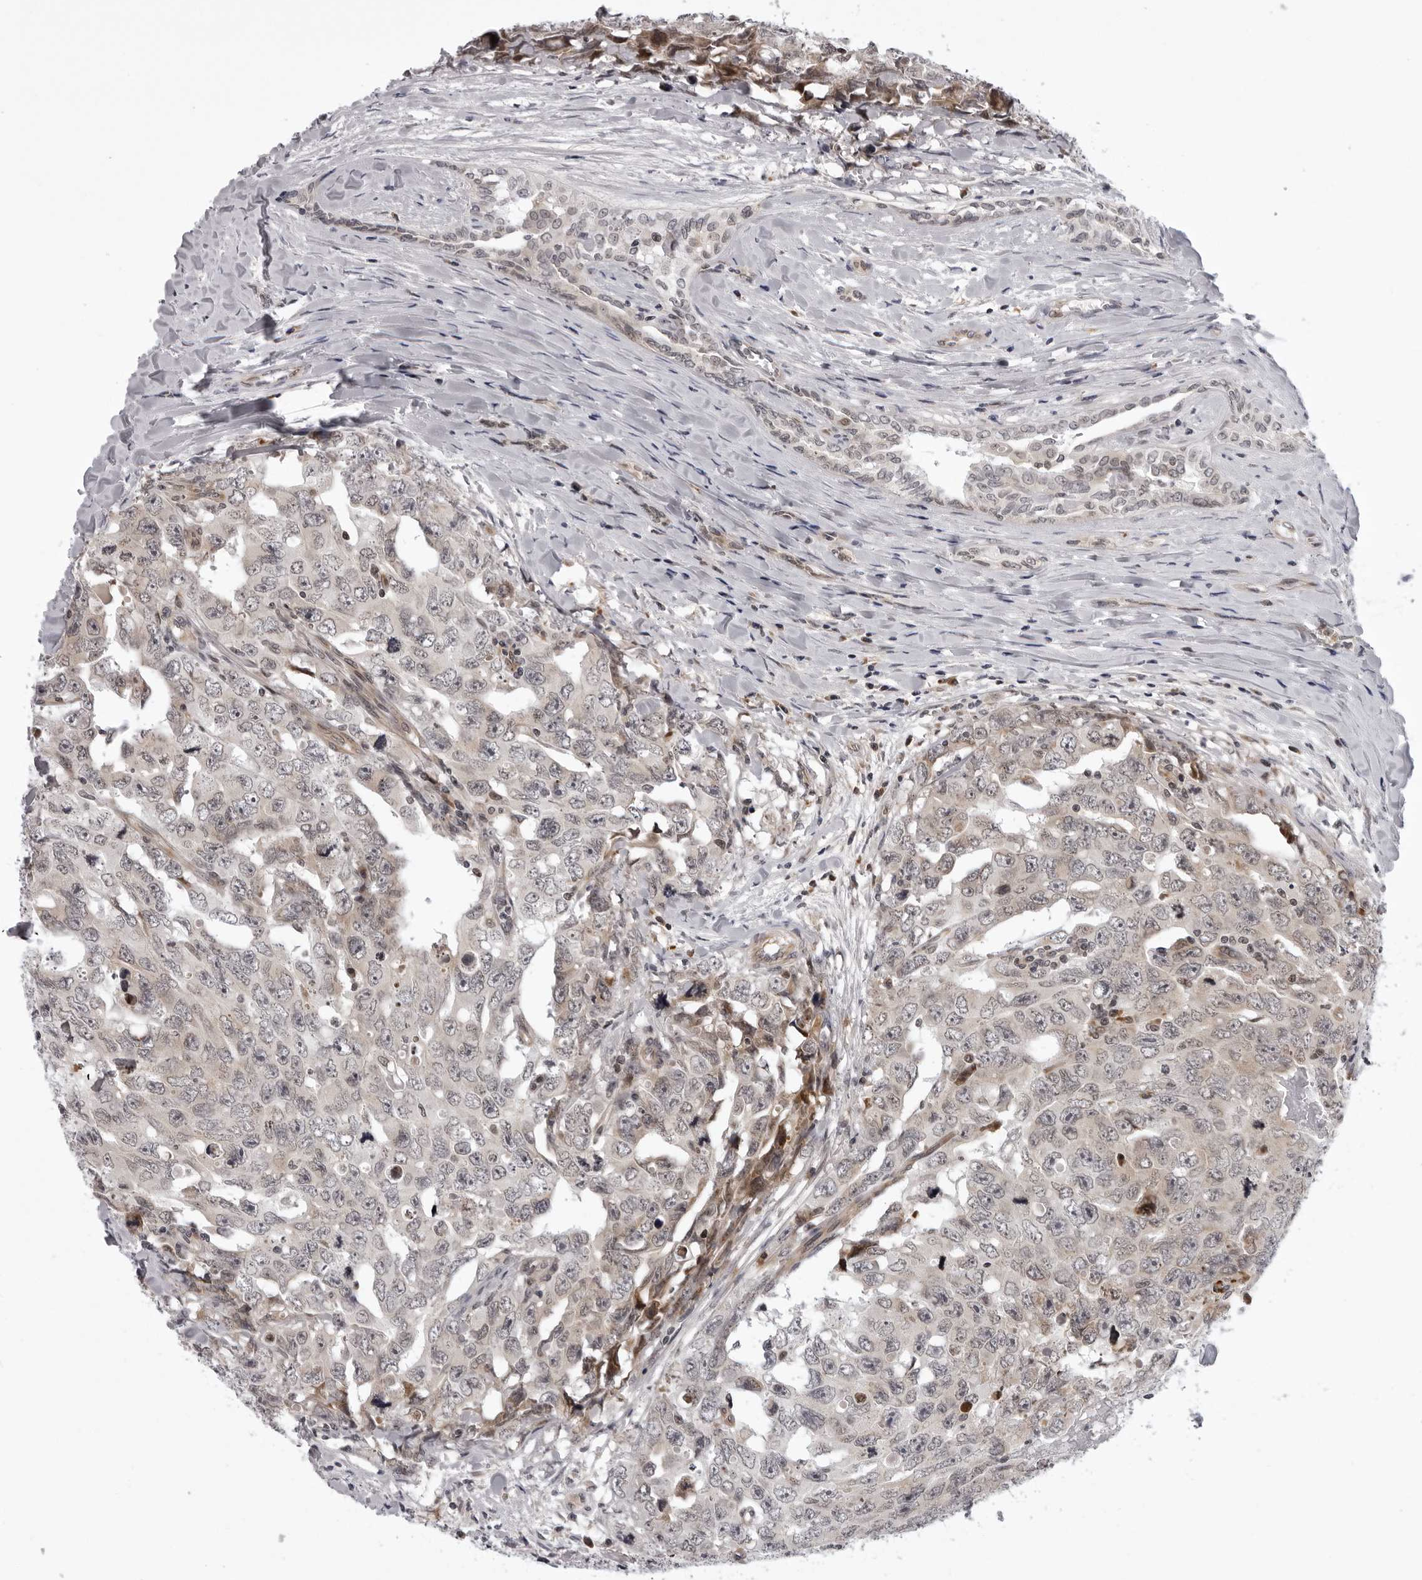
{"staining": {"intensity": "negative", "quantity": "none", "location": "none"}, "tissue": "testis cancer", "cell_type": "Tumor cells", "image_type": "cancer", "snomed": [{"axis": "morphology", "description": "Carcinoma, Embryonal, NOS"}, {"axis": "topography", "description": "Testis"}], "caption": "Immunohistochemistry histopathology image of embryonal carcinoma (testis) stained for a protein (brown), which reveals no positivity in tumor cells. (Stains: DAB immunohistochemistry with hematoxylin counter stain, Microscopy: brightfield microscopy at high magnification).", "gene": "GCSAML", "patient": {"sex": "male", "age": 28}}